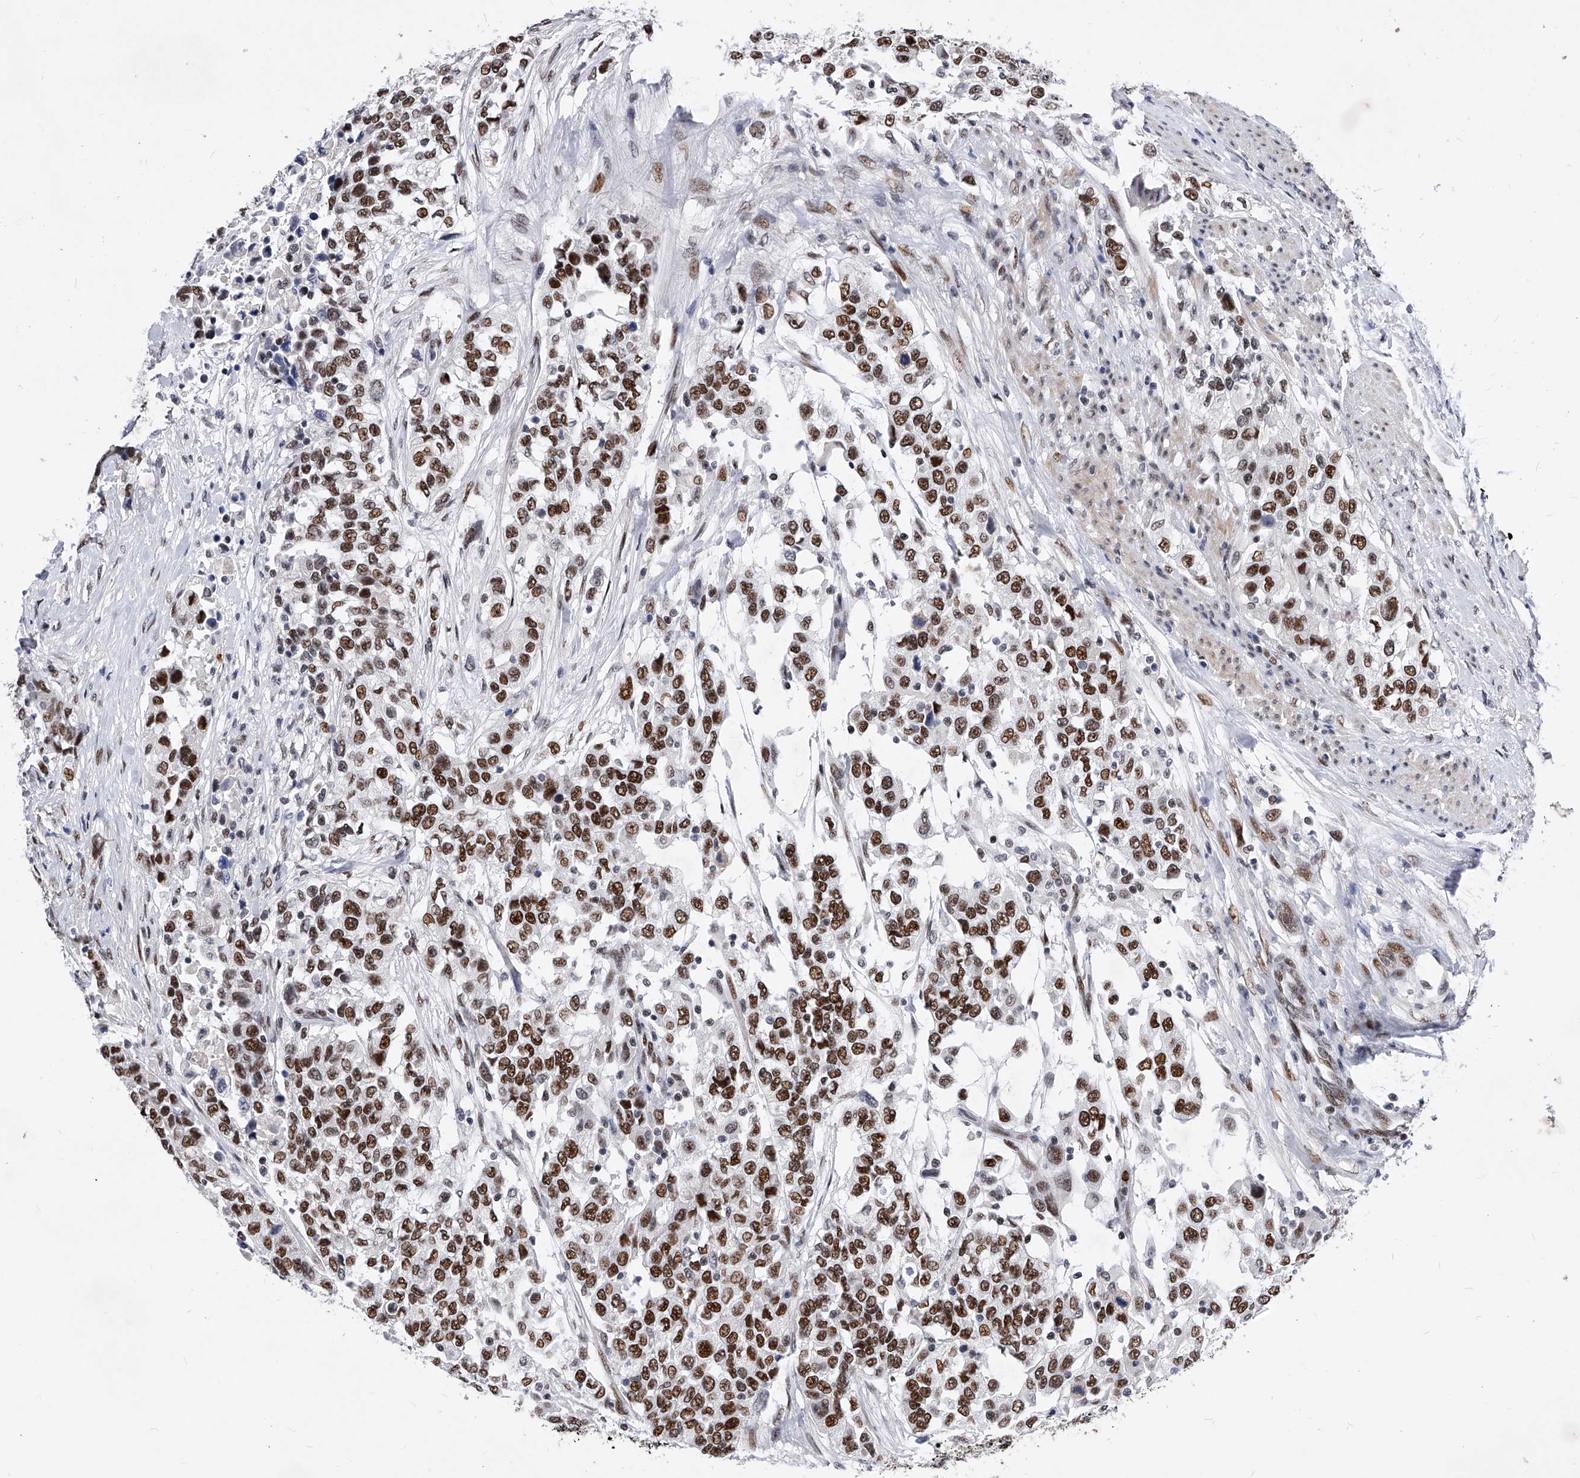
{"staining": {"intensity": "strong", "quantity": ">75%", "location": "nuclear"}, "tissue": "urothelial cancer", "cell_type": "Tumor cells", "image_type": "cancer", "snomed": [{"axis": "morphology", "description": "Urothelial carcinoma, High grade"}, {"axis": "topography", "description": "Urinary bladder"}], "caption": "Urothelial cancer stained with IHC reveals strong nuclear staining in about >75% of tumor cells.", "gene": "TESK2", "patient": {"sex": "female", "age": 80}}